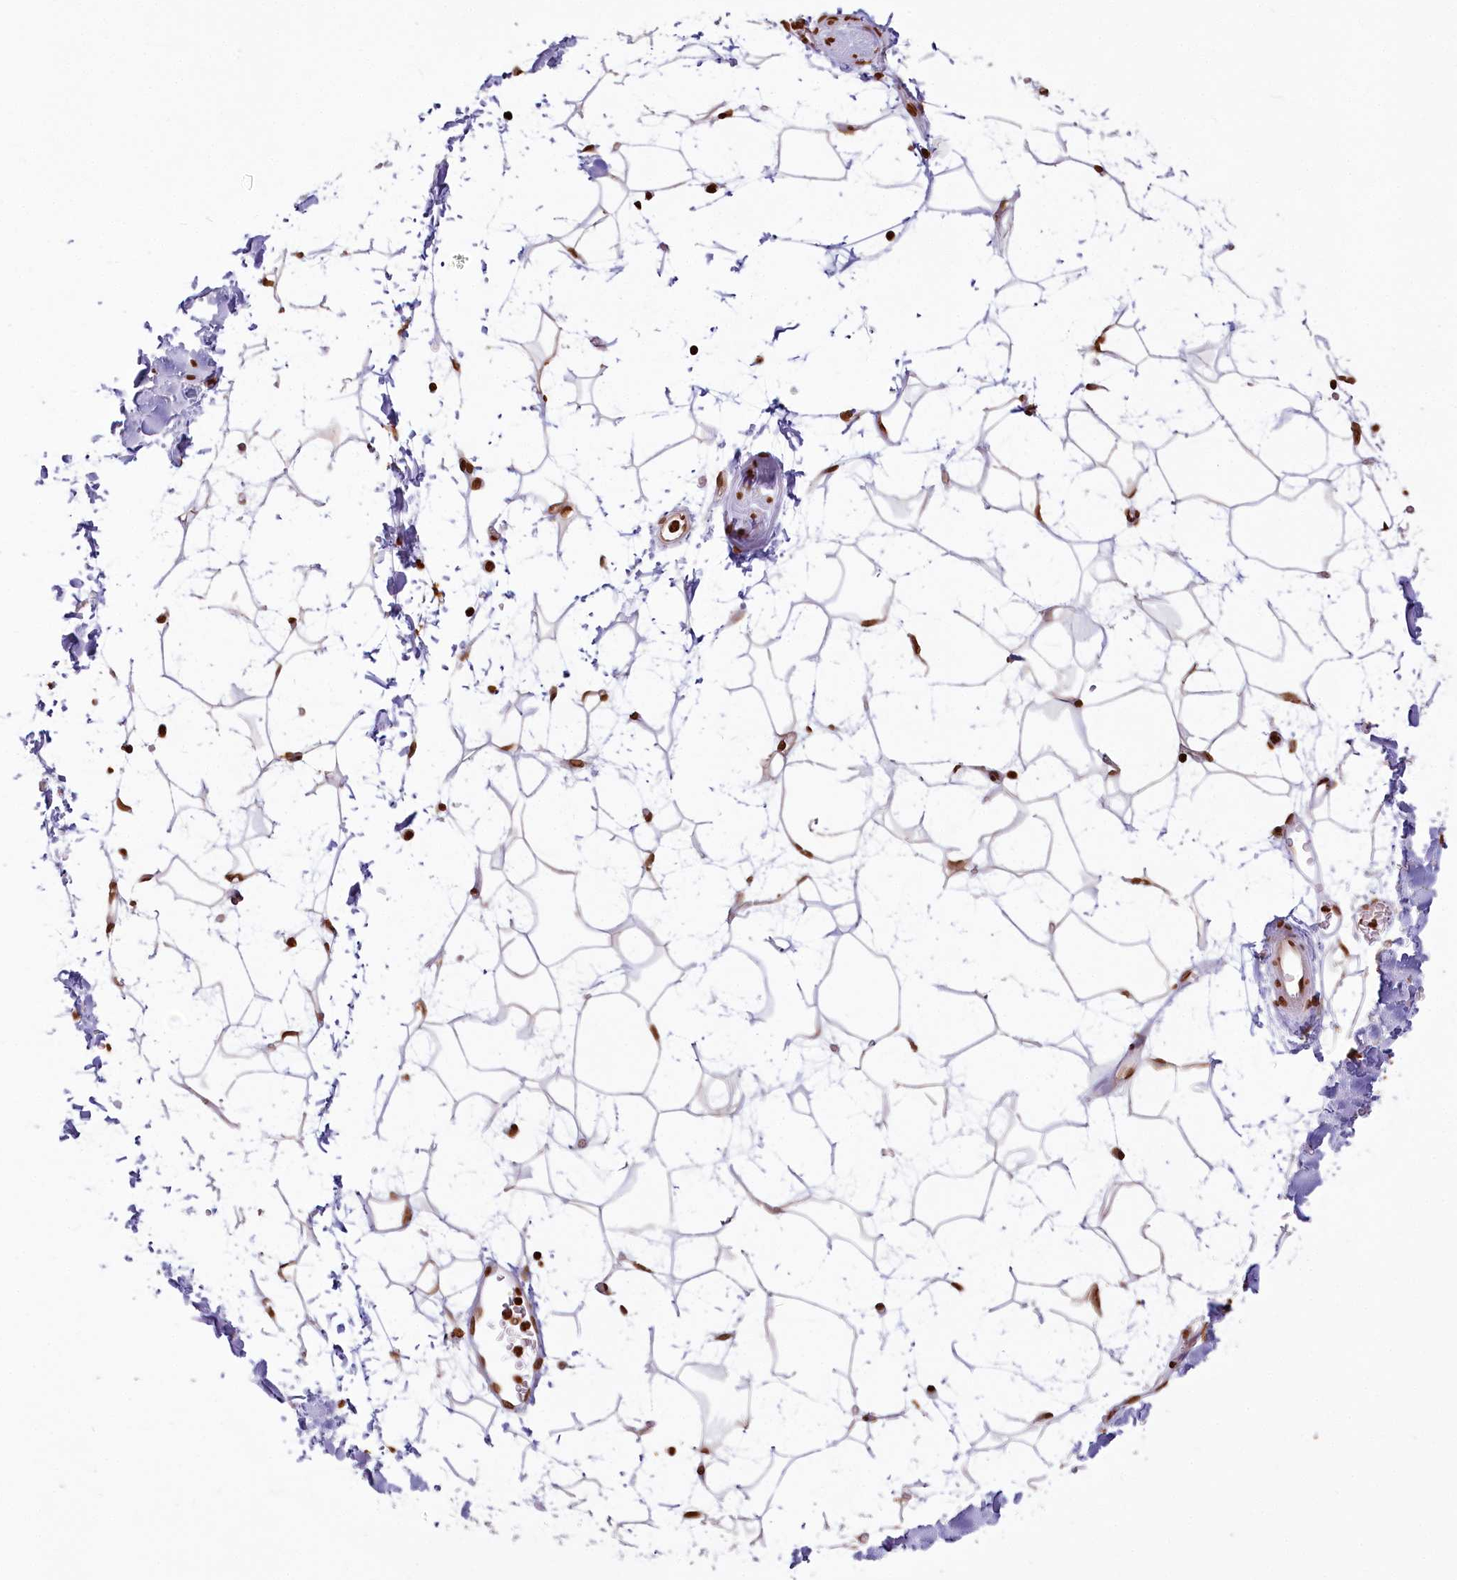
{"staining": {"intensity": "strong", "quantity": ">75%", "location": "nuclear"}, "tissue": "adipose tissue", "cell_type": "Adipocytes", "image_type": "normal", "snomed": [{"axis": "morphology", "description": "Normal tissue, NOS"}, {"axis": "topography", "description": "Soft tissue"}], "caption": "Adipocytes show strong nuclear staining in about >75% of cells in normal adipose tissue. Using DAB (brown) and hematoxylin (blue) stains, captured at high magnification using brightfield microscopy.", "gene": "FAM13A", "patient": {"sex": "male", "age": 72}}